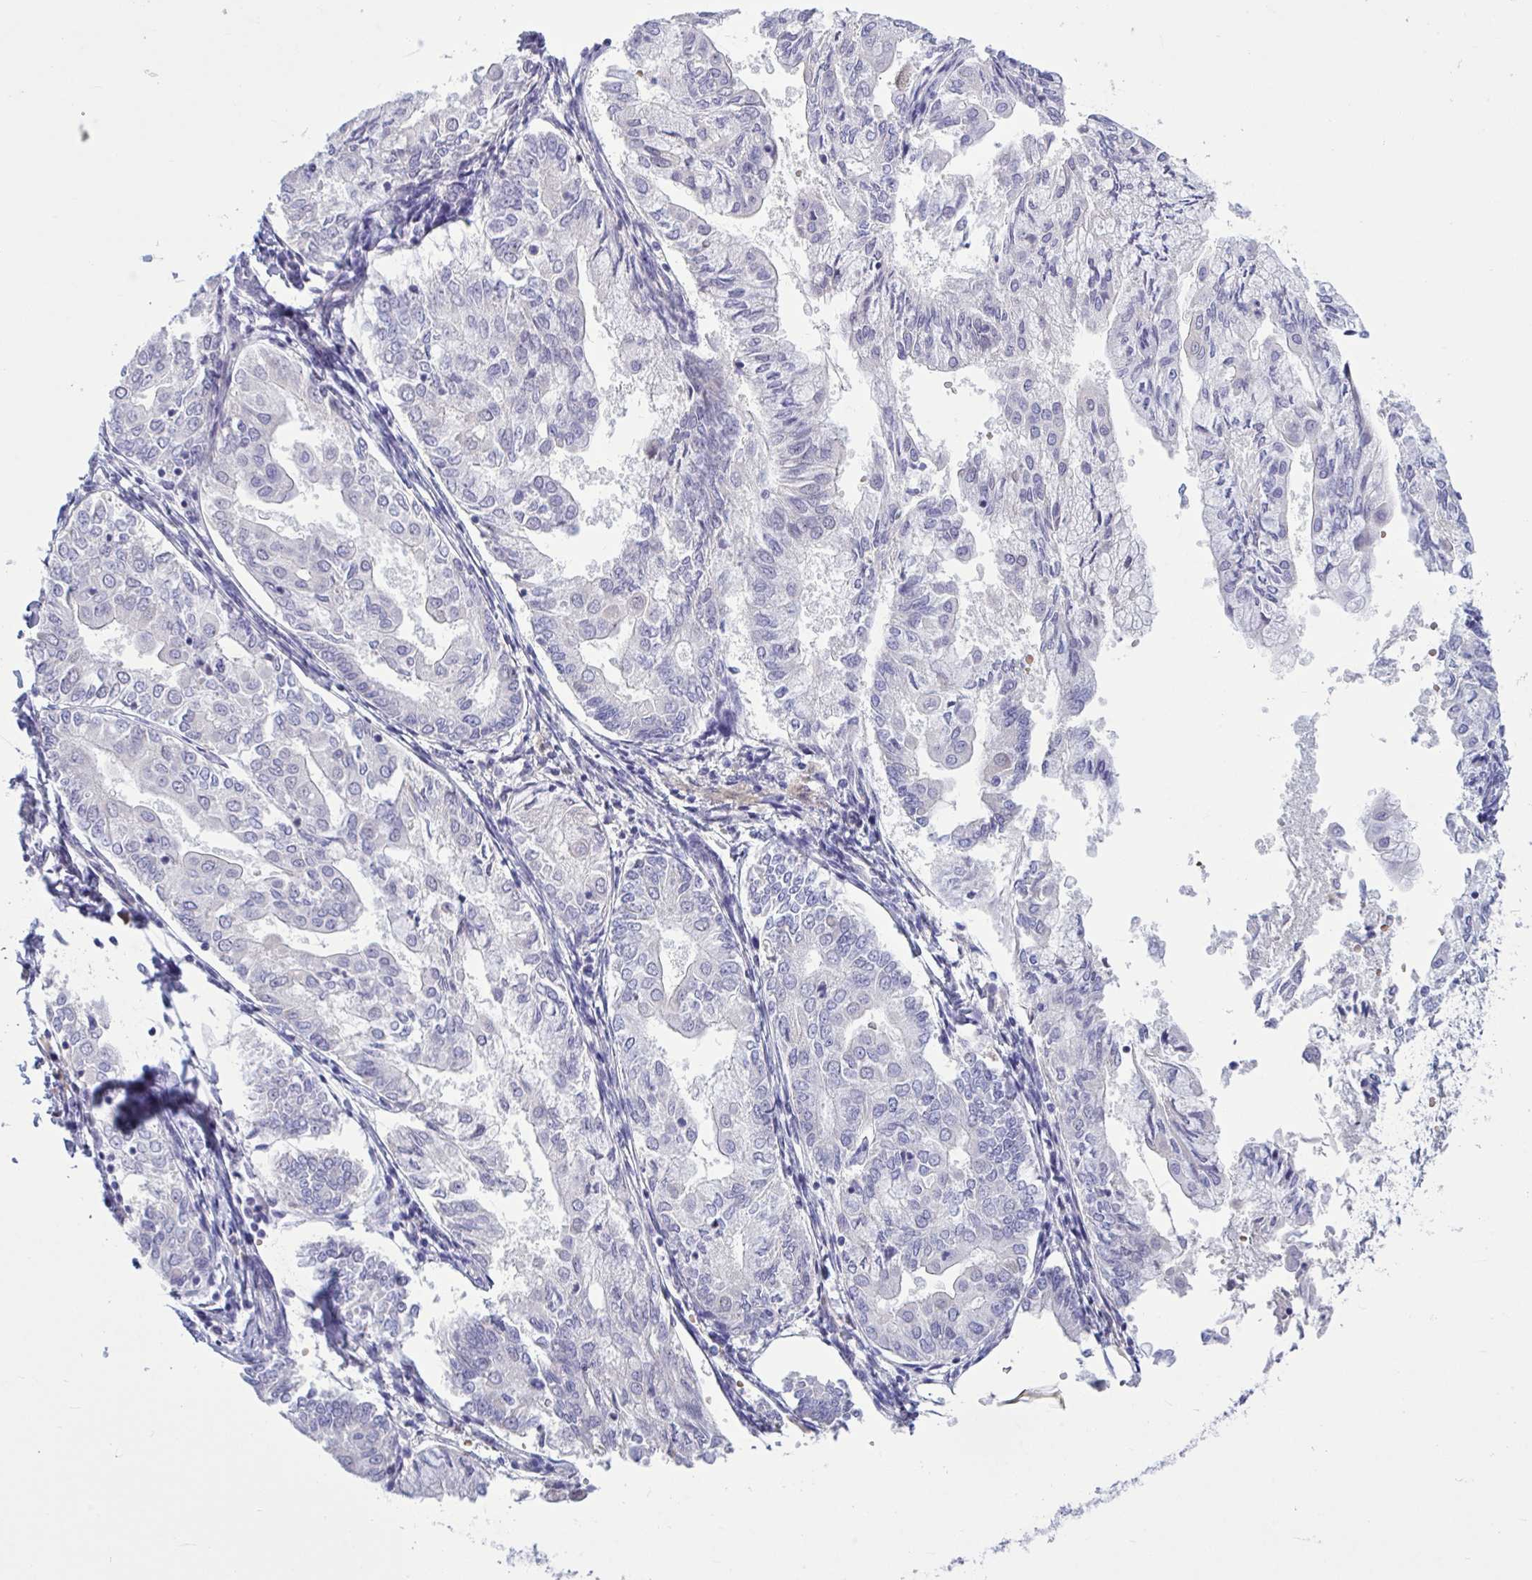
{"staining": {"intensity": "negative", "quantity": "none", "location": "none"}, "tissue": "endometrial cancer", "cell_type": "Tumor cells", "image_type": "cancer", "snomed": [{"axis": "morphology", "description": "Adenocarcinoma, NOS"}, {"axis": "topography", "description": "Endometrium"}], "caption": "Immunohistochemical staining of adenocarcinoma (endometrial) reveals no significant staining in tumor cells. Nuclei are stained in blue.", "gene": "CNGB3", "patient": {"sex": "female", "age": 68}}